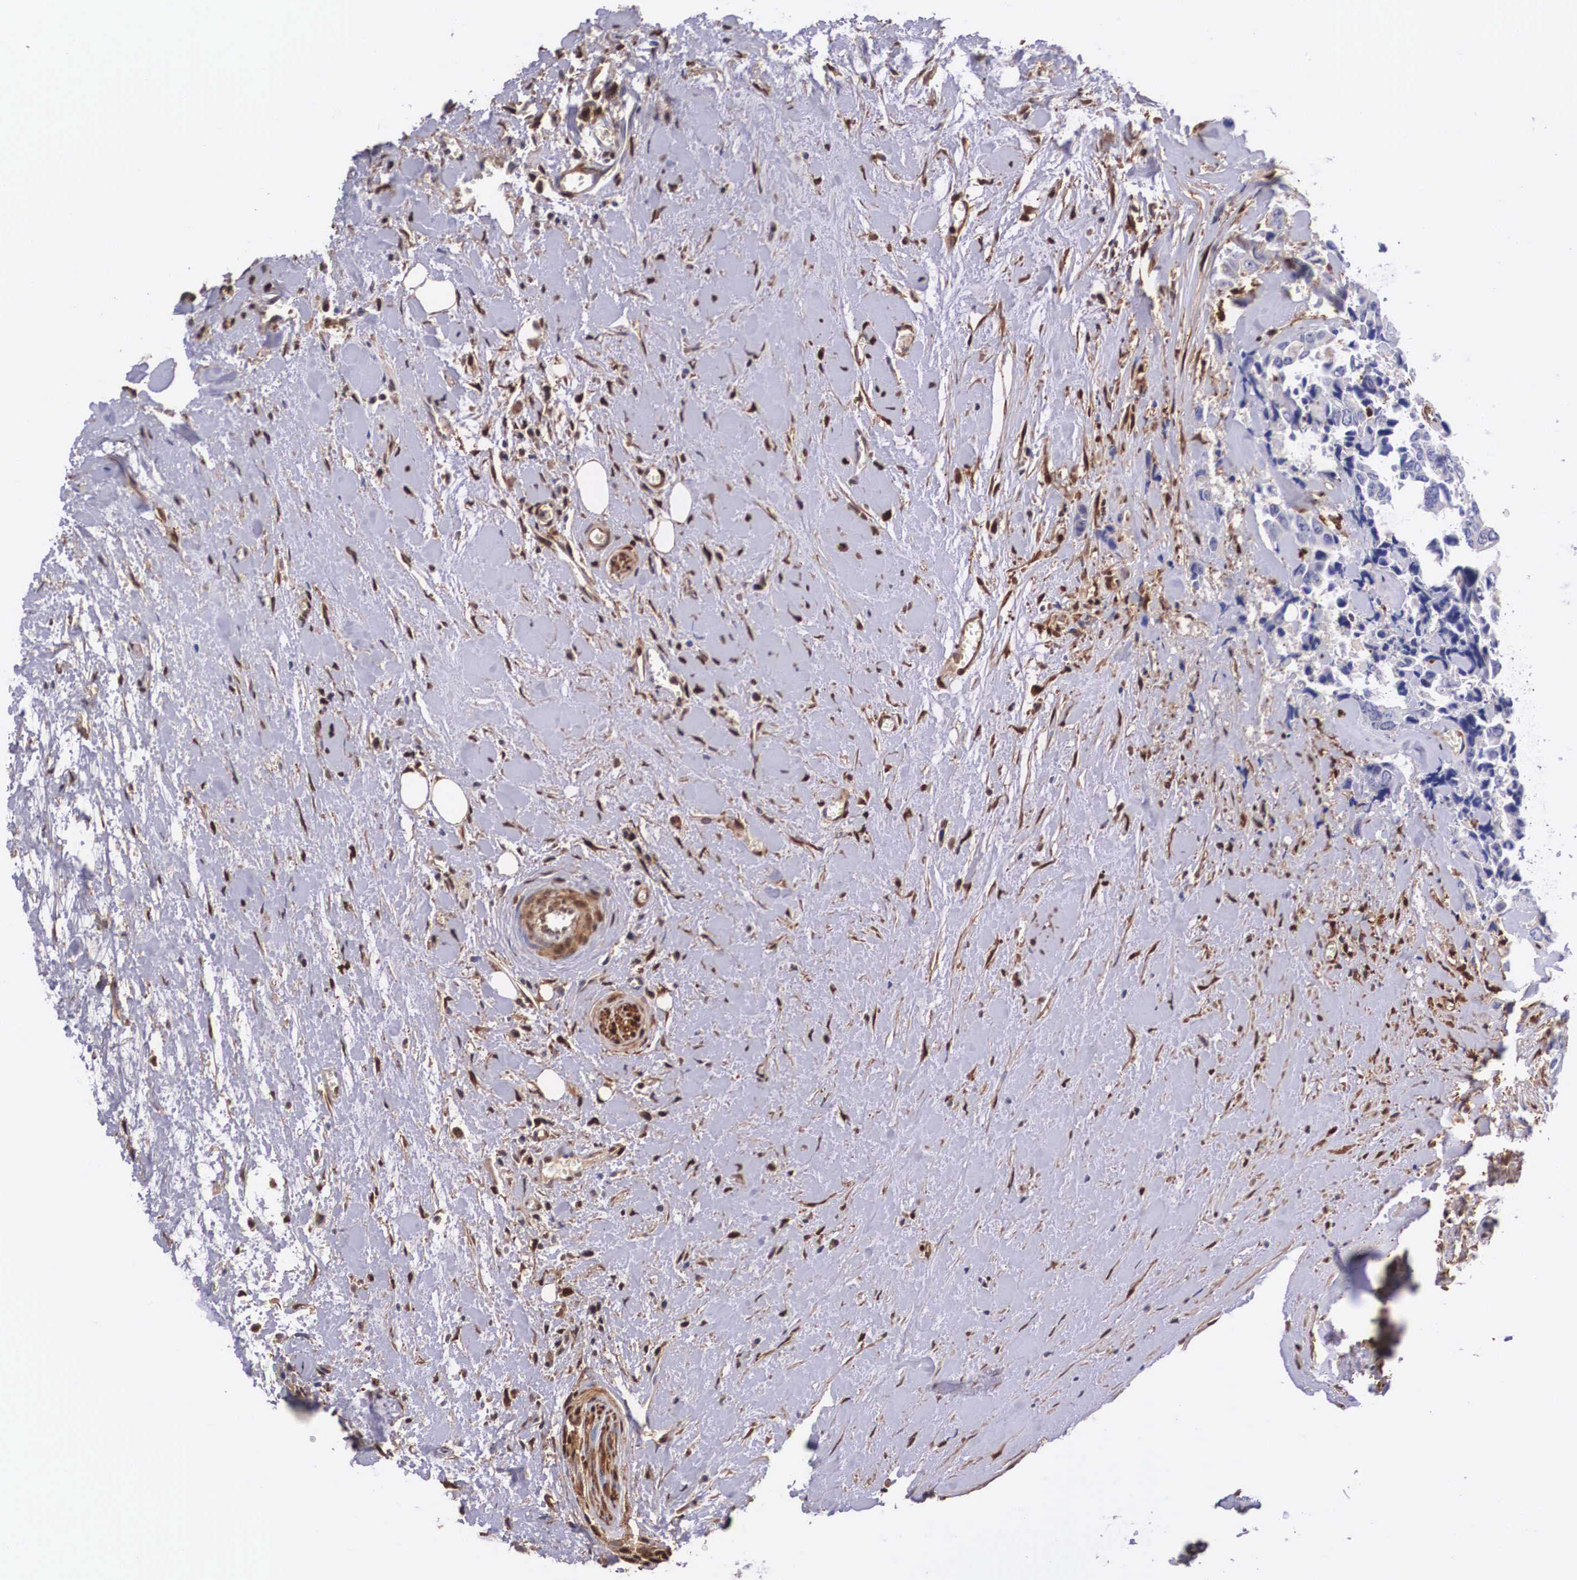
{"staining": {"intensity": "negative", "quantity": "none", "location": "none"}, "tissue": "colorectal cancer", "cell_type": "Tumor cells", "image_type": "cancer", "snomed": [{"axis": "morphology", "description": "Adenocarcinoma, NOS"}, {"axis": "topography", "description": "Rectum"}], "caption": "Colorectal cancer (adenocarcinoma) was stained to show a protein in brown. There is no significant staining in tumor cells. The staining was performed using DAB to visualize the protein expression in brown, while the nuclei were stained in blue with hematoxylin (Magnification: 20x).", "gene": "LGALS1", "patient": {"sex": "male", "age": 76}}